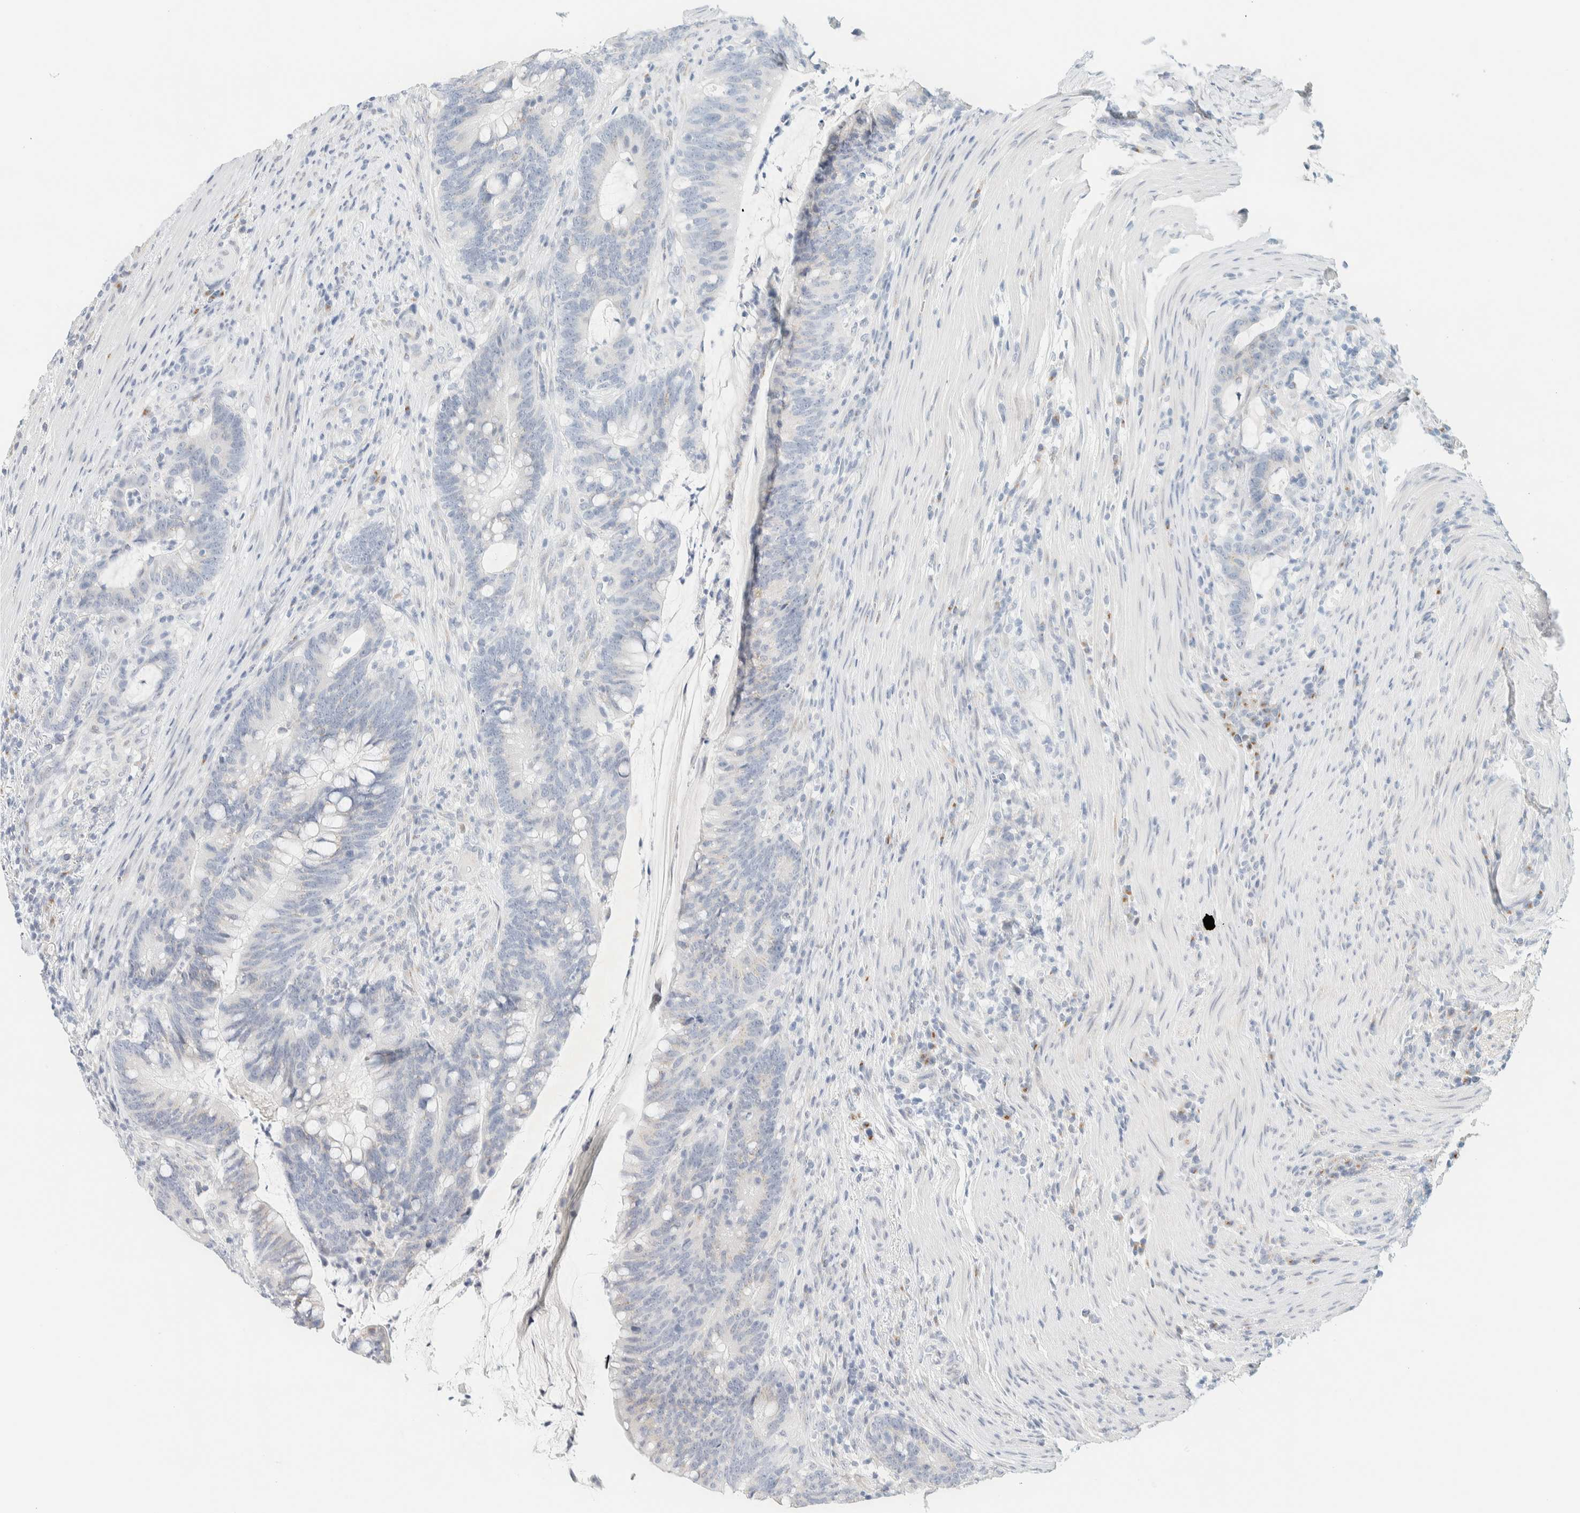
{"staining": {"intensity": "negative", "quantity": "none", "location": "none"}, "tissue": "colorectal cancer", "cell_type": "Tumor cells", "image_type": "cancer", "snomed": [{"axis": "morphology", "description": "Adenocarcinoma, NOS"}, {"axis": "topography", "description": "Colon"}], "caption": "The photomicrograph shows no significant staining in tumor cells of colorectal cancer (adenocarcinoma). The staining was performed using DAB to visualize the protein expression in brown, while the nuclei were stained in blue with hematoxylin (Magnification: 20x).", "gene": "SPNS3", "patient": {"sex": "female", "age": 66}}